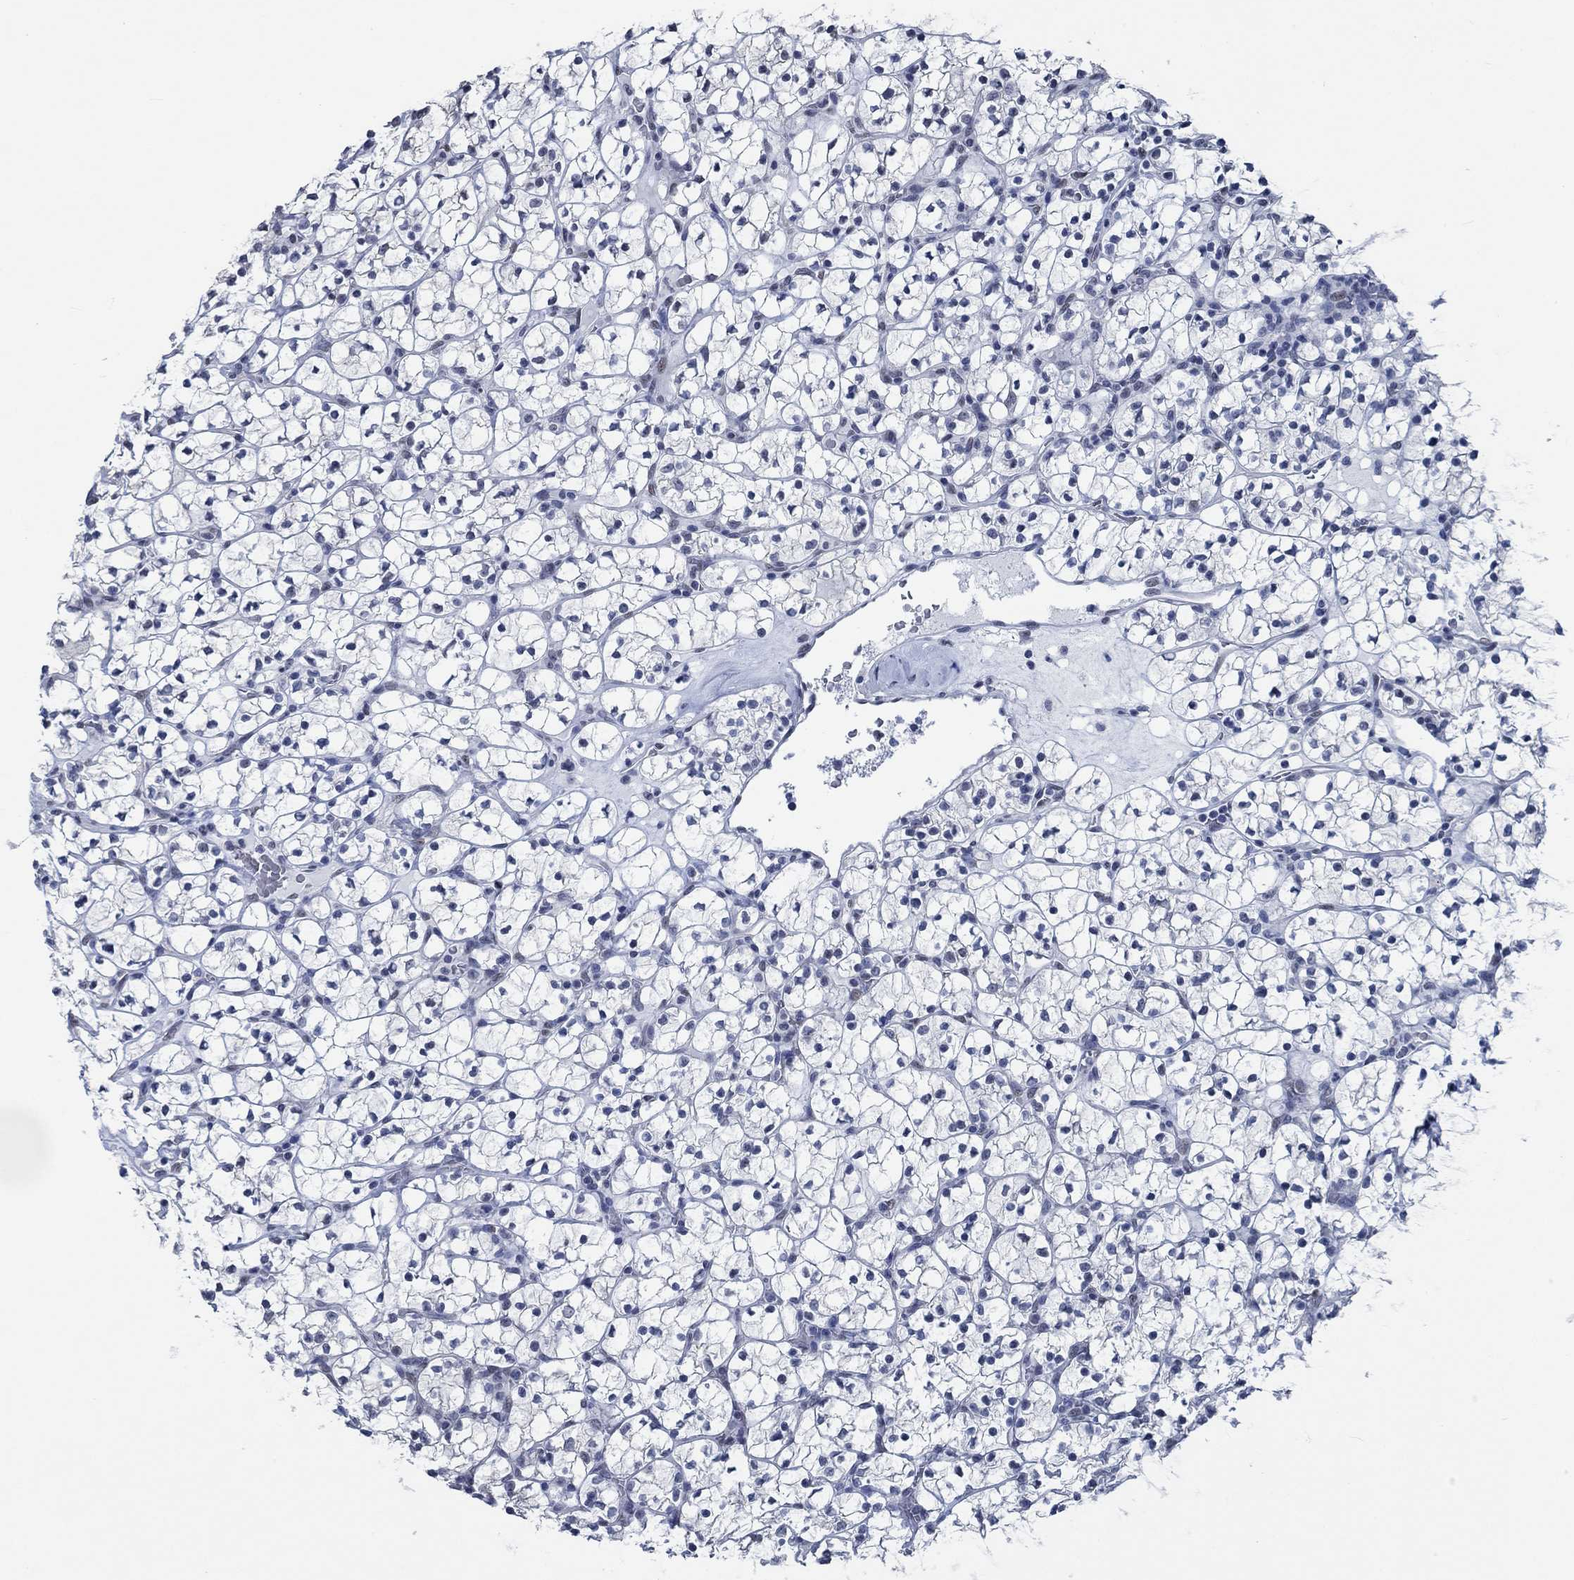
{"staining": {"intensity": "negative", "quantity": "none", "location": "none"}, "tissue": "renal cancer", "cell_type": "Tumor cells", "image_type": "cancer", "snomed": [{"axis": "morphology", "description": "Adenocarcinoma, NOS"}, {"axis": "topography", "description": "Kidney"}], "caption": "High magnification brightfield microscopy of renal cancer stained with DAB (brown) and counterstained with hematoxylin (blue): tumor cells show no significant positivity.", "gene": "OBSCN", "patient": {"sex": "female", "age": 89}}